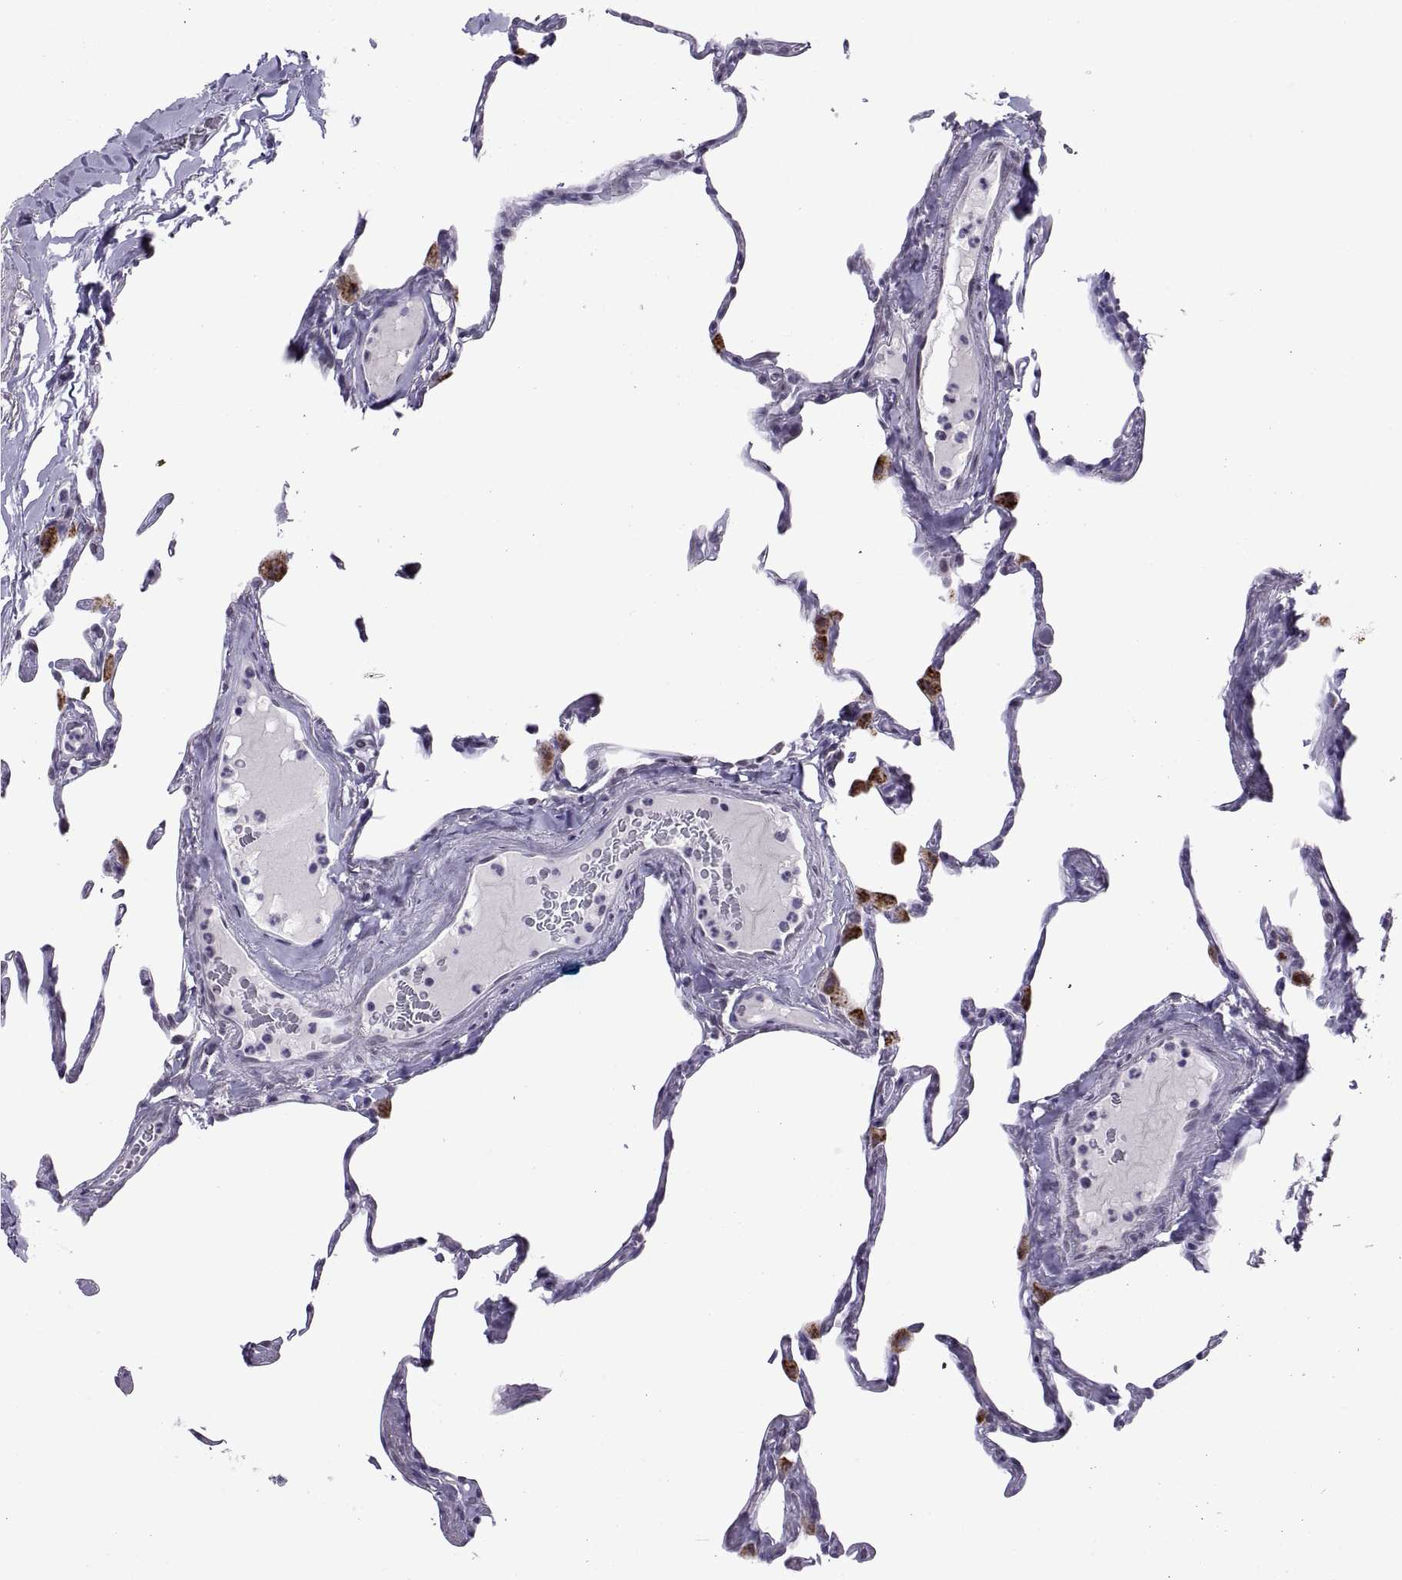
{"staining": {"intensity": "negative", "quantity": "none", "location": "none"}, "tissue": "lung", "cell_type": "Alveolar cells", "image_type": "normal", "snomed": [{"axis": "morphology", "description": "Normal tissue, NOS"}, {"axis": "topography", "description": "Lung"}], "caption": "Alveolar cells show no significant protein staining in unremarkable lung.", "gene": "KRT77", "patient": {"sex": "male", "age": 65}}